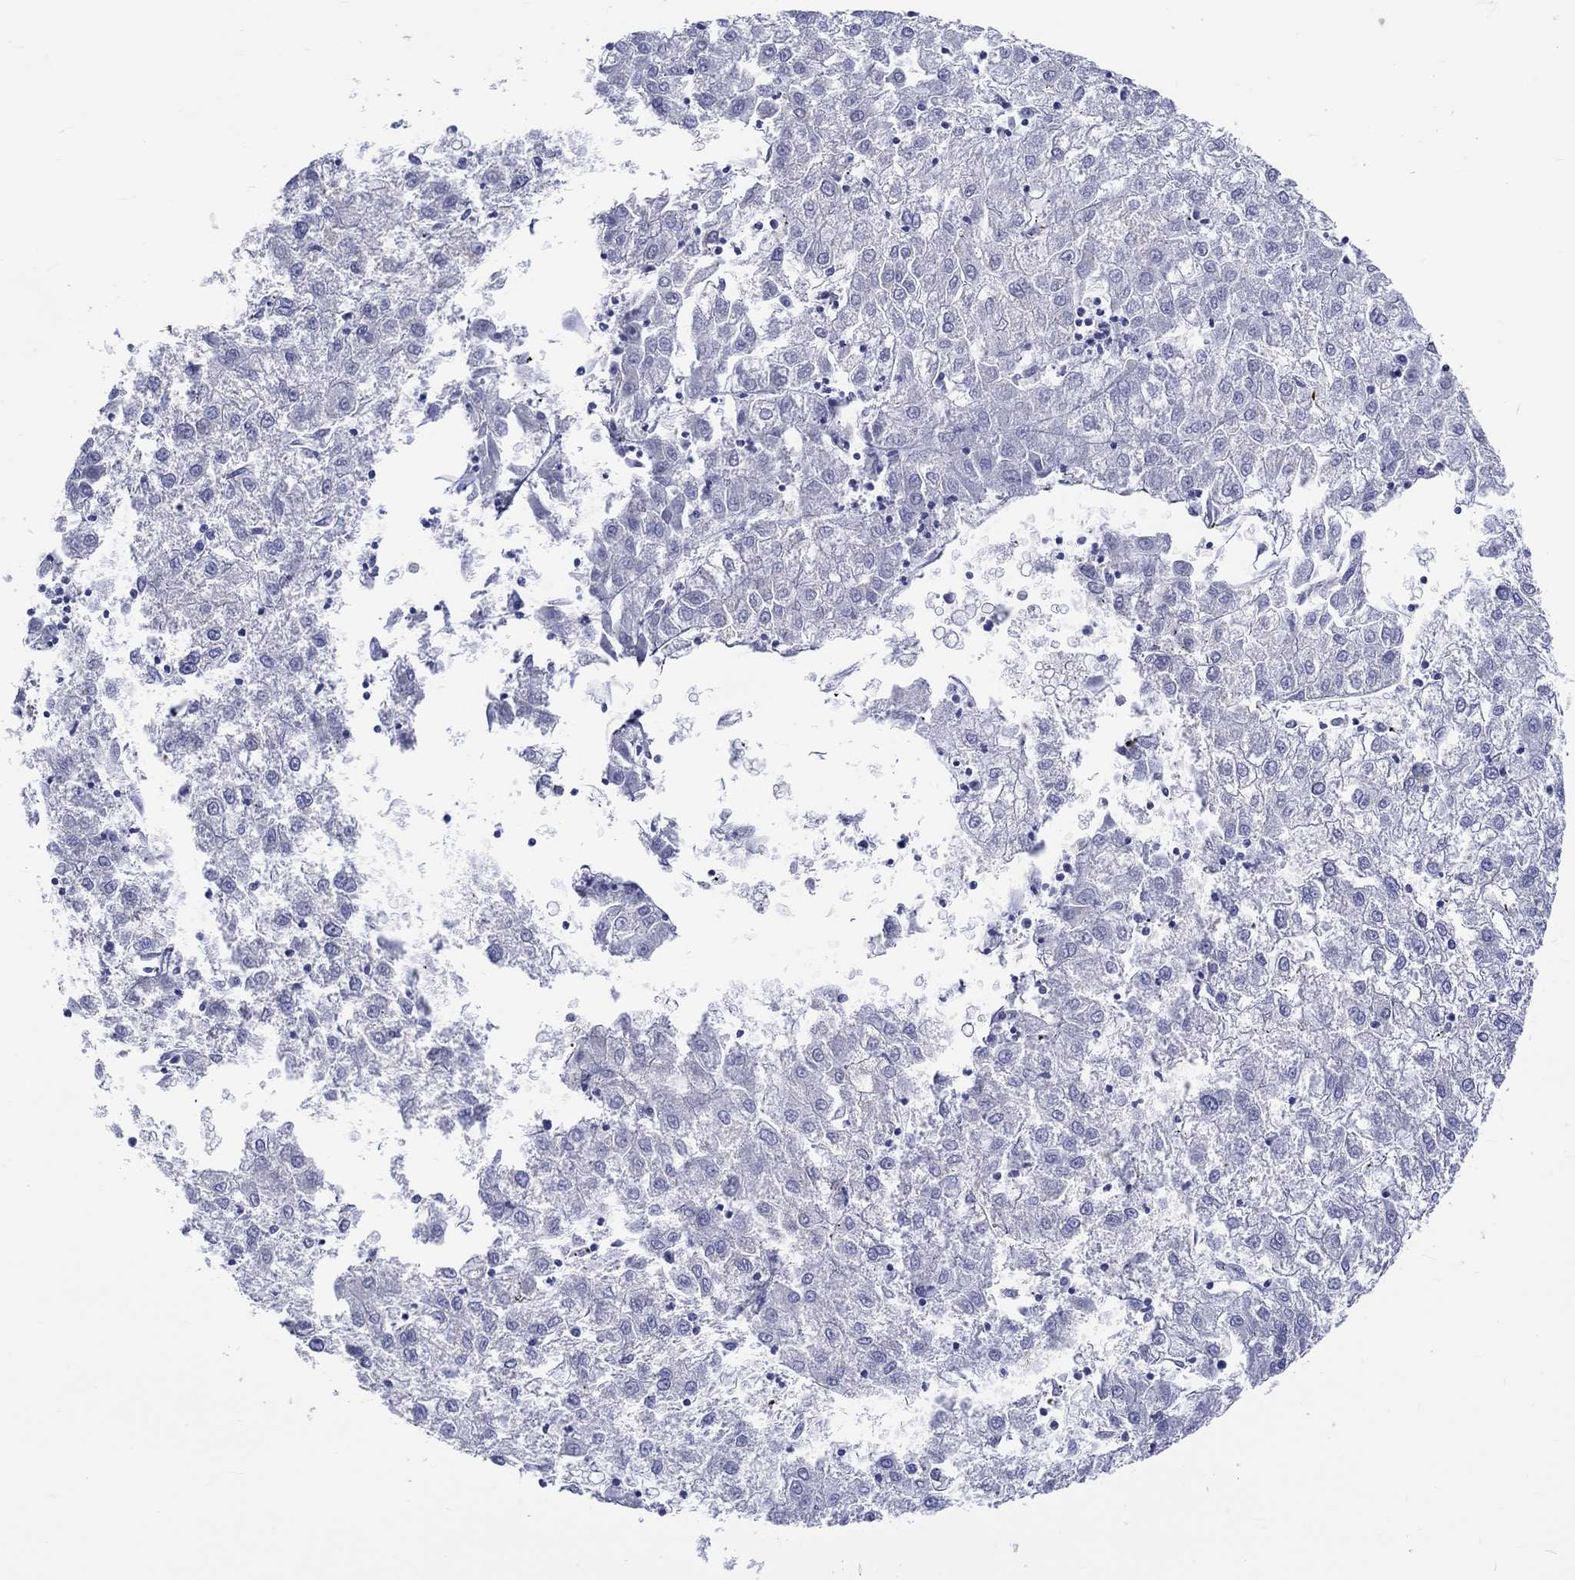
{"staining": {"intensity": "negative", "quantity": "none", "location": "none"}, "tissue": "liver cancer", "cell_type": "Tumor cells", "image_type": "cancer", "snomed": [{"axis": "morphology", "description": "Carcinoma, Hepatocellular, NOS"}, {"axis": "topography", "description": "Liver"}], "caption": "Immunohistochemical staining of hepatocellular carcinoma (liver) demonstrates no significant positivity in tumor cells. The staining was performed using DAB (3,3'-diaminobenzidine) to visualize the protein expression in brown, while the nuclei were stained in blue with hematoxylin (Magnification: 20x).", "gene": "ST6GALNAC1", "patient": {"sex": "male", "age": 72}}